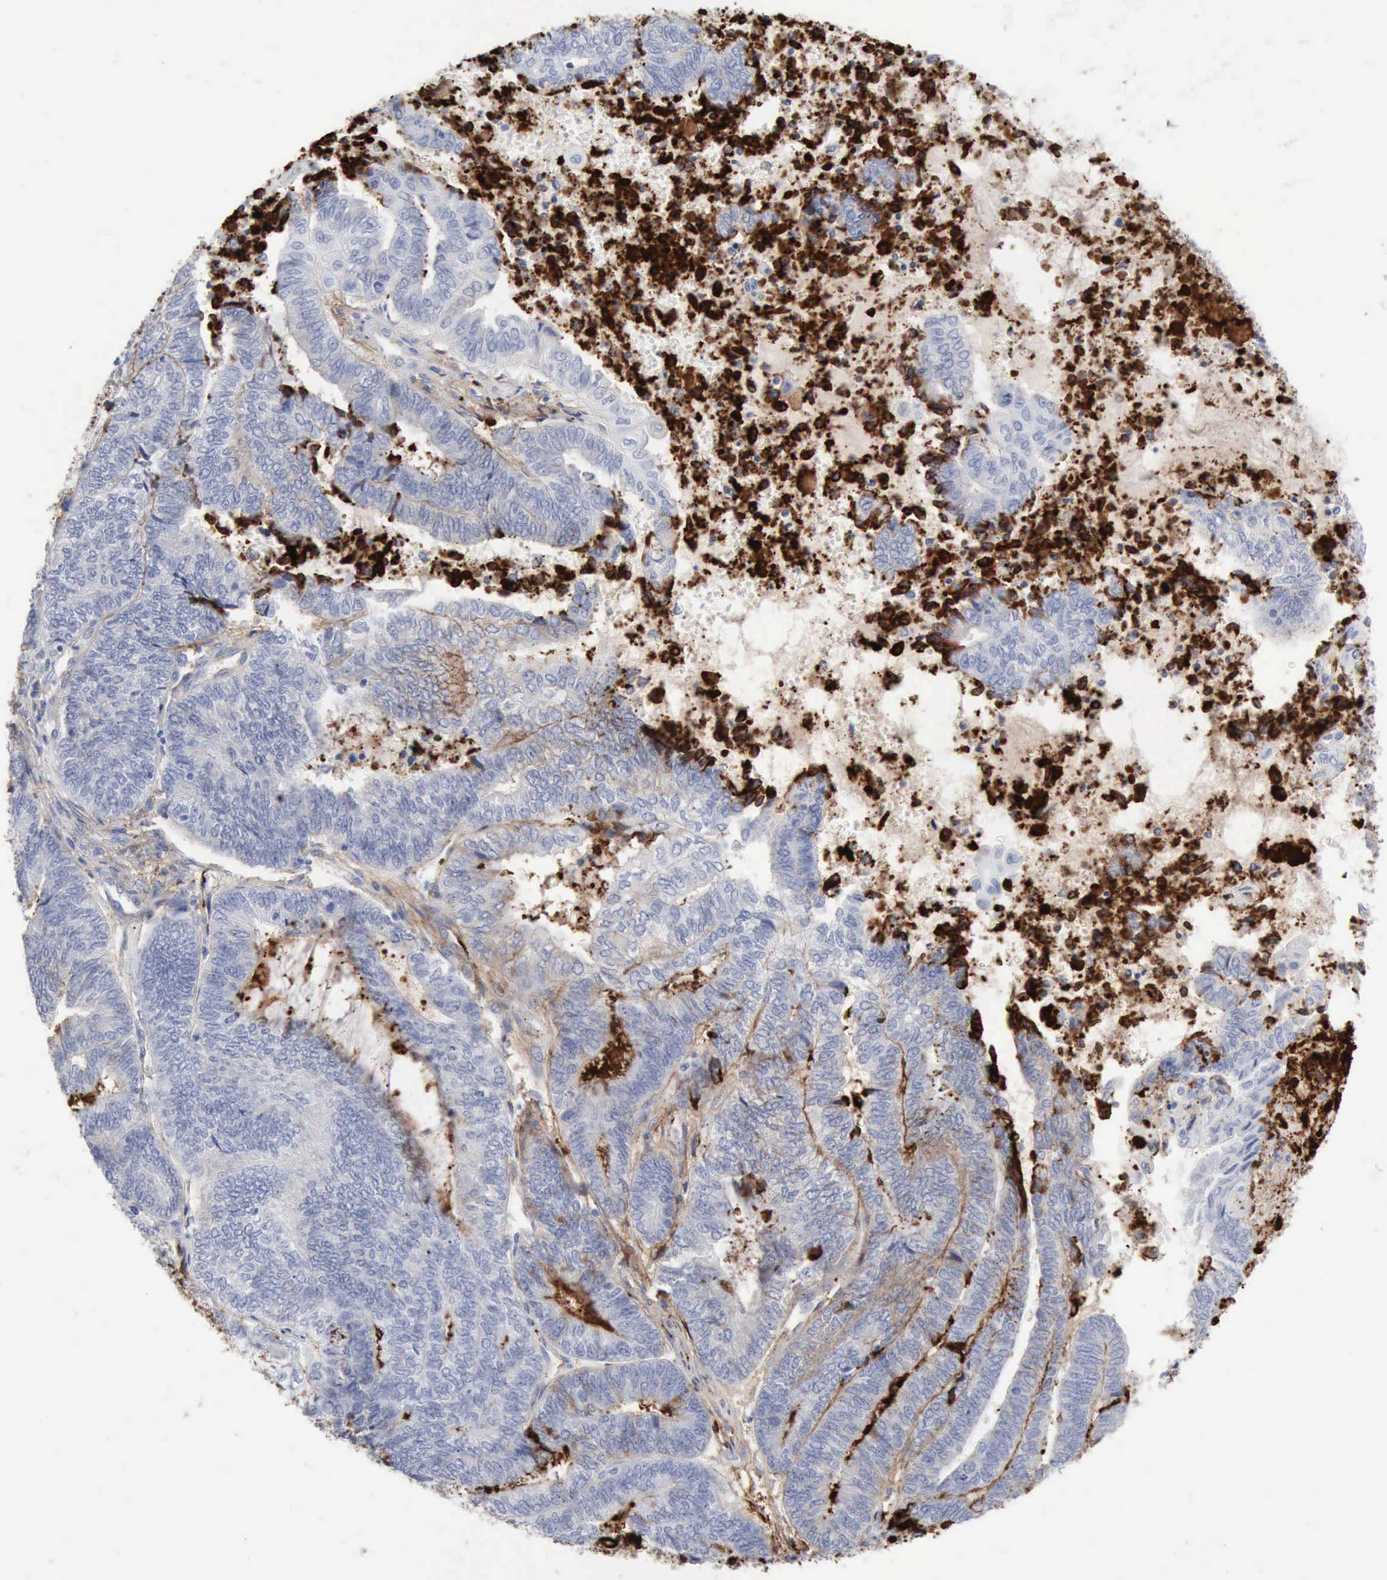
{"staining": {"intensity": "negative", "quantity": "none", "location": "none"}, "tissue": "endometrial cancer", "cell_type": "Tumor cells", "image_type": "cancer", "snomed": [{"axis": "morphology", "description": "Adenocarcinoma, NOS"}, {"axis": "topography", "description": "Uterus"}, {"axis": "topography", "description": "Endometrium"}], "caption": "IHC image of neoplastic tissue: adenocarcinoma (endometrial) stained with DAB exhibits no significant protein positivity in tumor cells.", "gene": "C4BPA", "patient": {"sex": "female", "age": 70}}